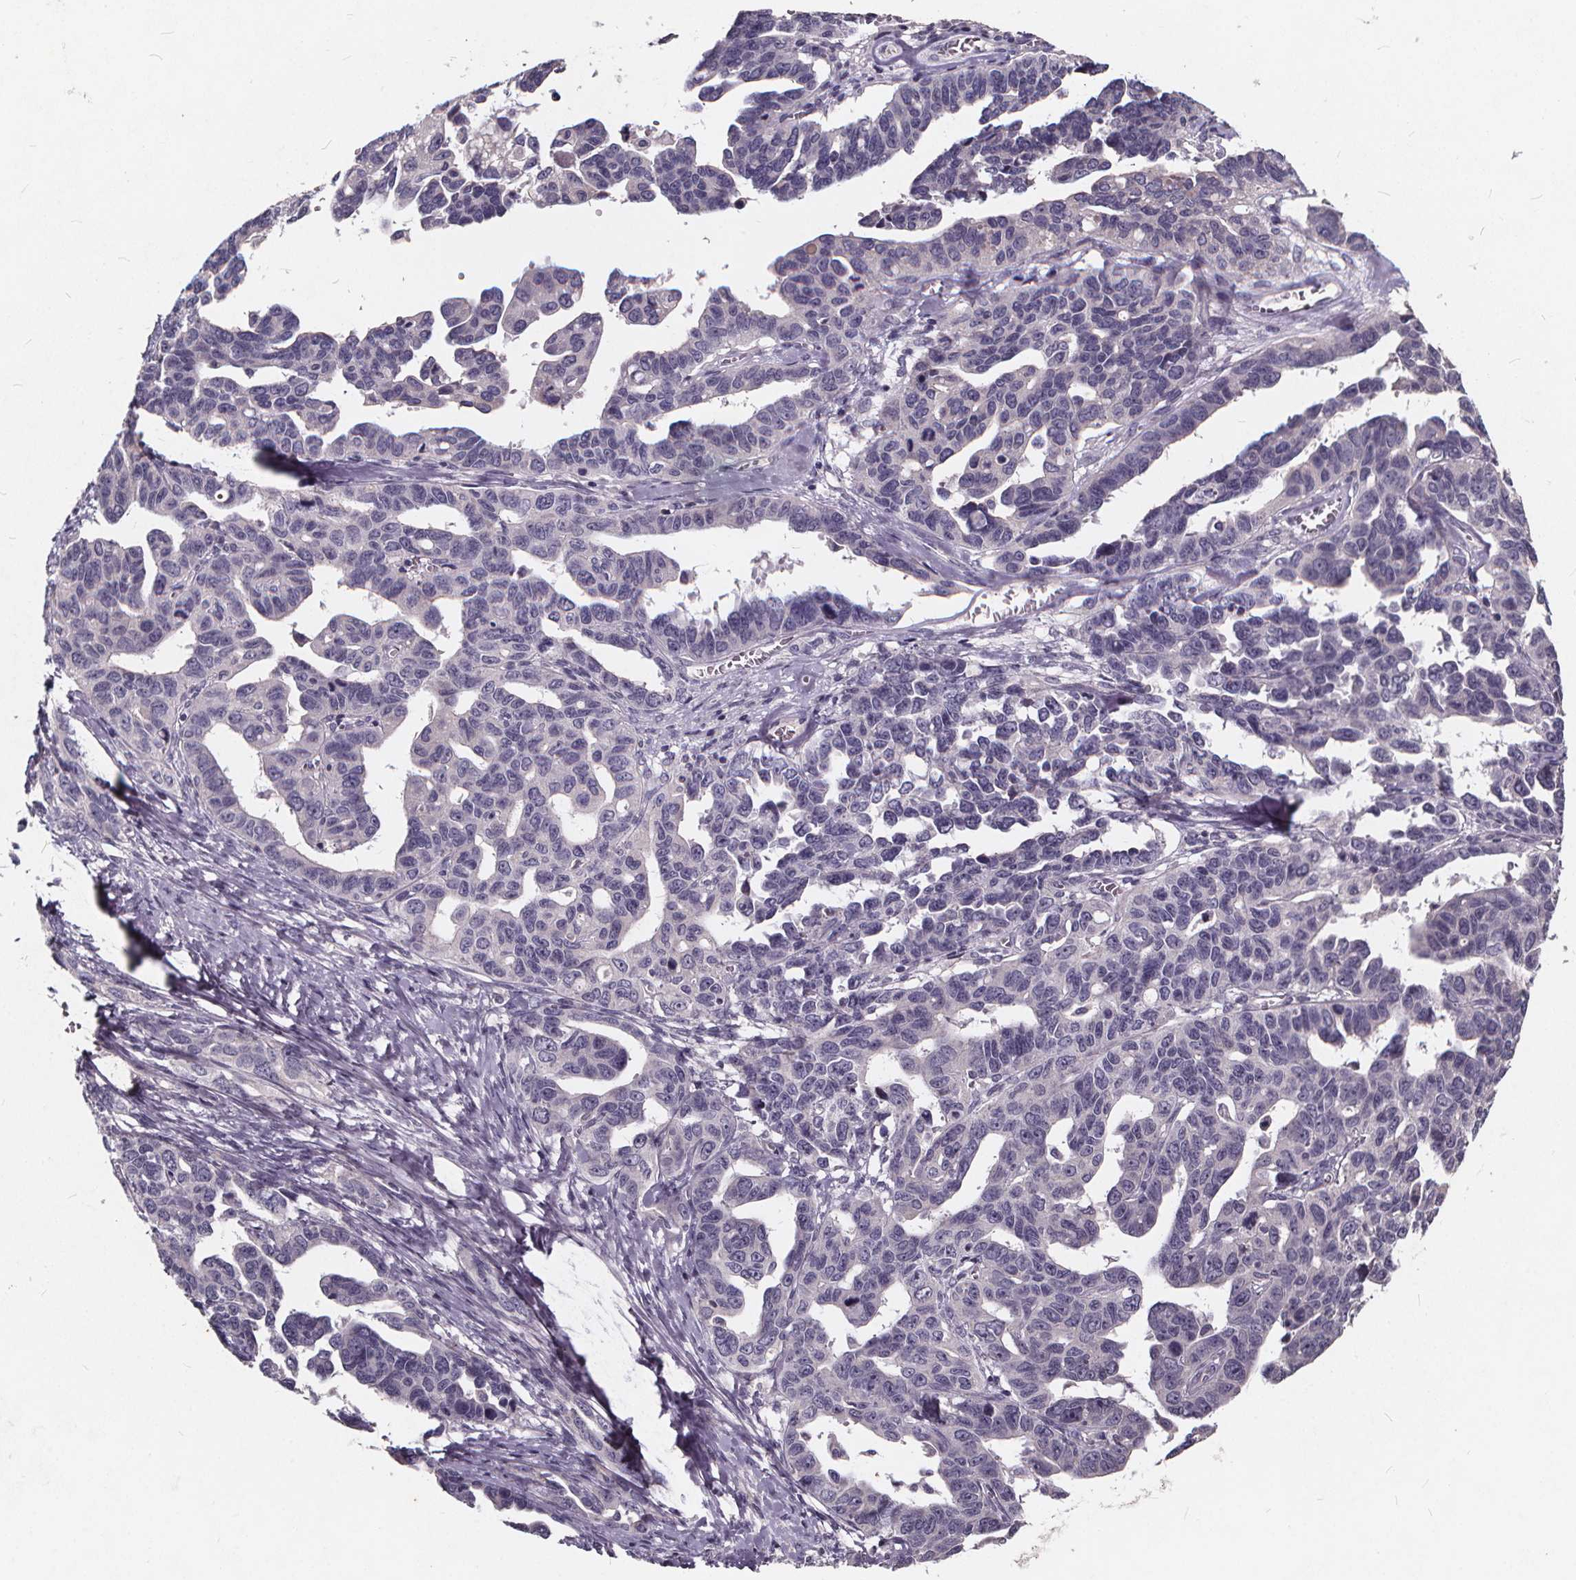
{"staining": {"intensity": "negative", "quantity": "none", "location": "none"}, "tissue": "ovarian cancer", "cell_type": "Tumor cells", "image_type": "cancer", "snomed": [{"axis": "morphology", "description": "Cystadenocarcinoma, serous, NOS"}, {"axis": "topography", "description": "Ovary"}], "caption": "Immunohistochemical staining of ovarian serous cystadenocarcinoma displays no significant staining in tumor cells.", "gene": "TSPAN14", "patient": {"sex": "female", "age": 69}}